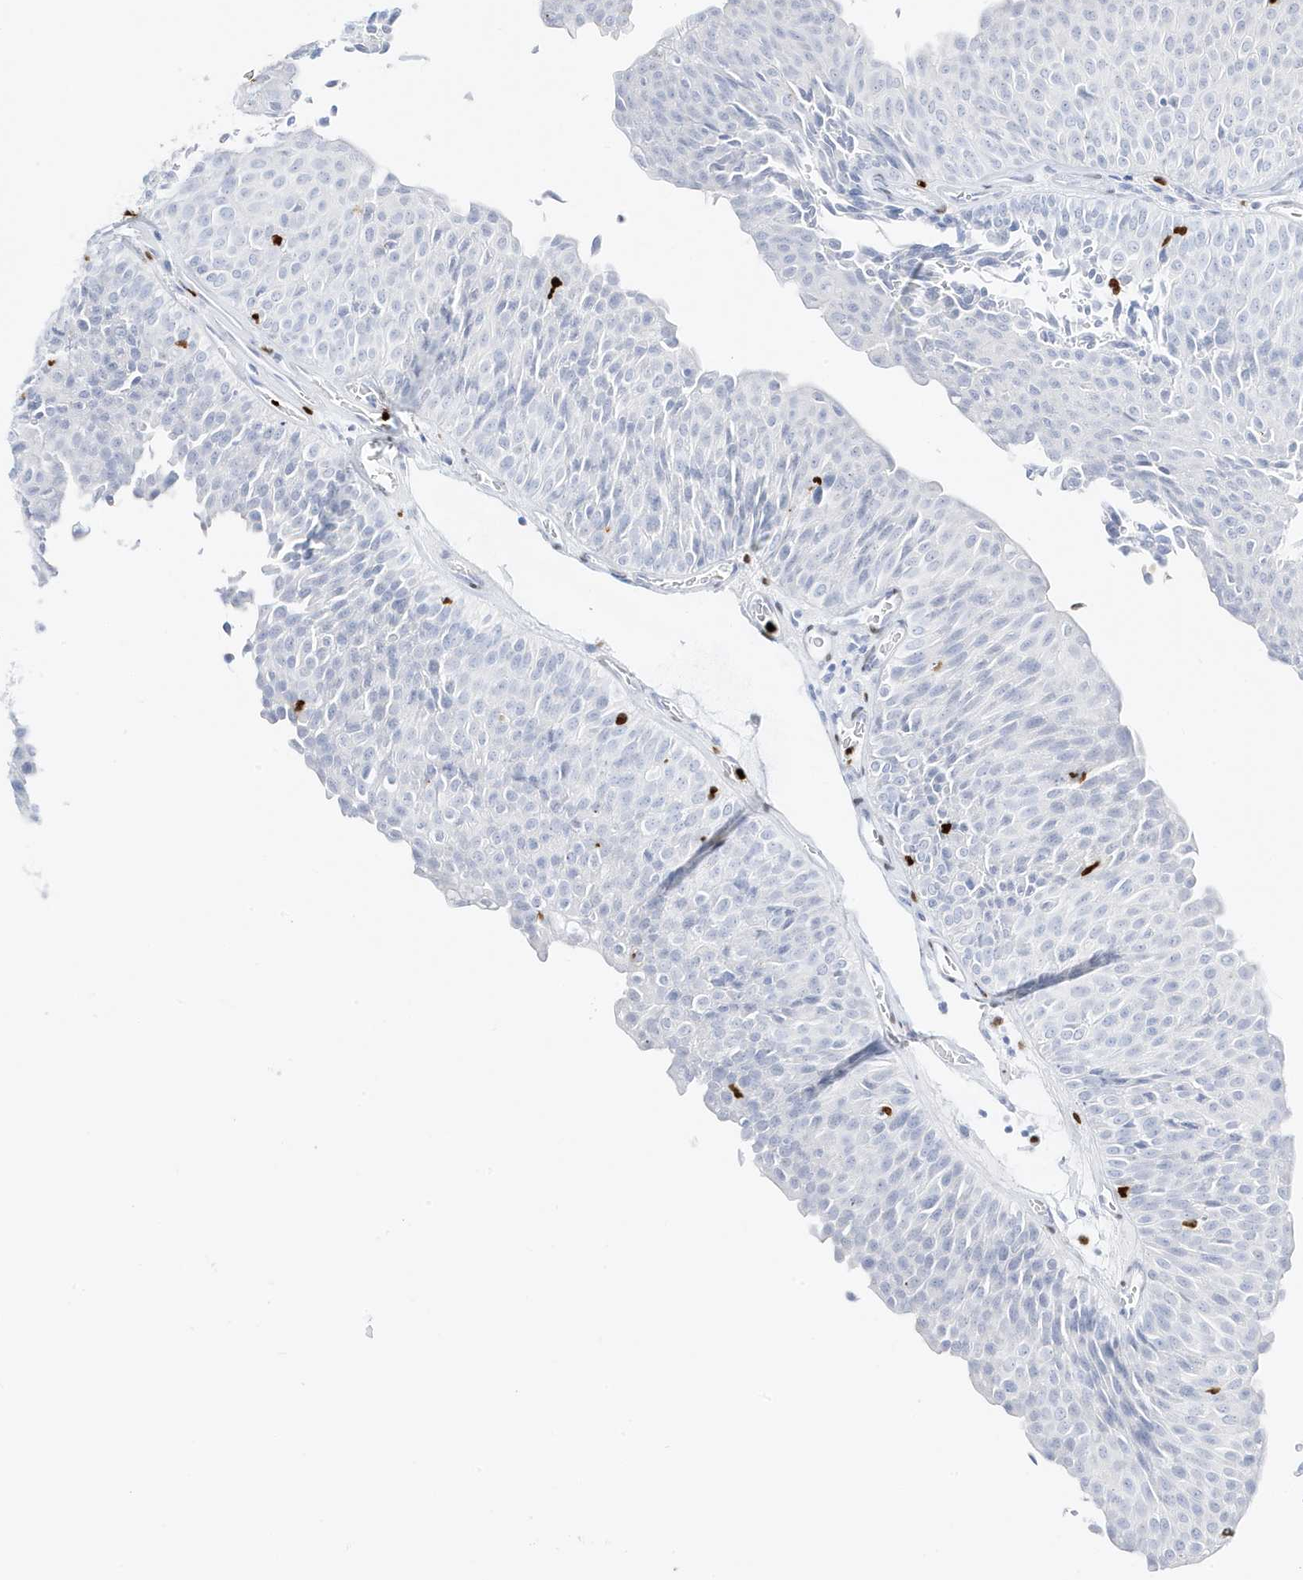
{"staining": {"intensity": "negative", "quantity": "none", "location": "none"}, "tissue": "urothelial cancer", "cell_type": "Tumor cells", "image_type": "cancer", "snomed": [{"axis": "morphology", "description": "Urothelial carcinoma, Low grade"}, {"axis": "topography", "description": "Urinary bladder"}], "caption": "Histopathology image shows no significant protein expression in tumor cells of urothelial carcinoma (low-grade).", "gene": "MNDA", "patient": {"sex": "male", "age": 78}}